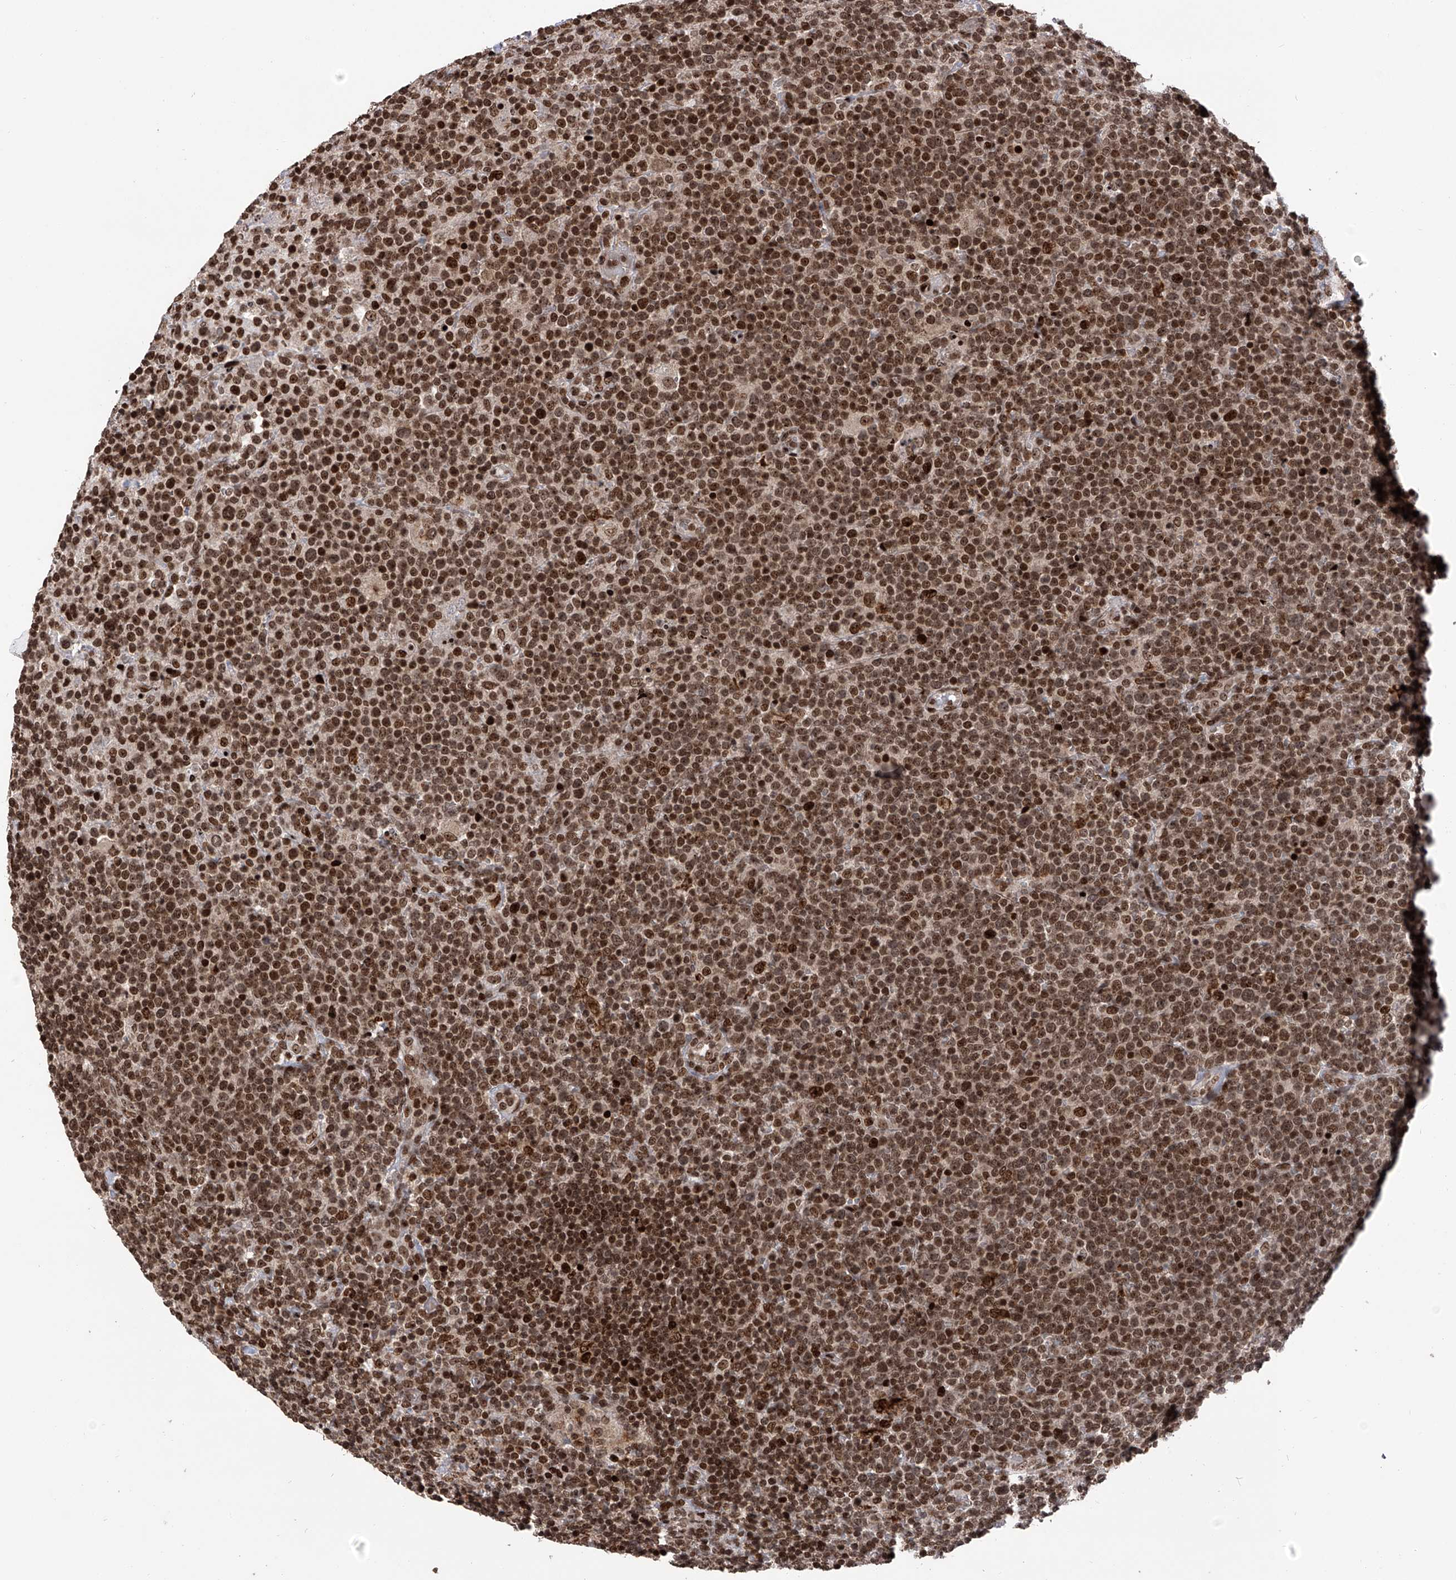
{"staining": {"intensity": "moderate", "quantity": ">75%", "location": "nuclear"}, "tissue": "lymphoma", "cell_type": "Tumor cells", "image_type": "cancer", "snomed": [{"axis": "morphology", "description": "Malignant lymphoma, non-Hodgkin's type, High grade"}, {"axis": "topography", "description": "Lymph node"}], "caption": "Brown immunohistochemical staining in human lymphoma demonstrates moderate nuclear staining in about >75% of tumor cells.", "gene": "PAK1IP1", "patient": {"sex": "male", "age": 61}}